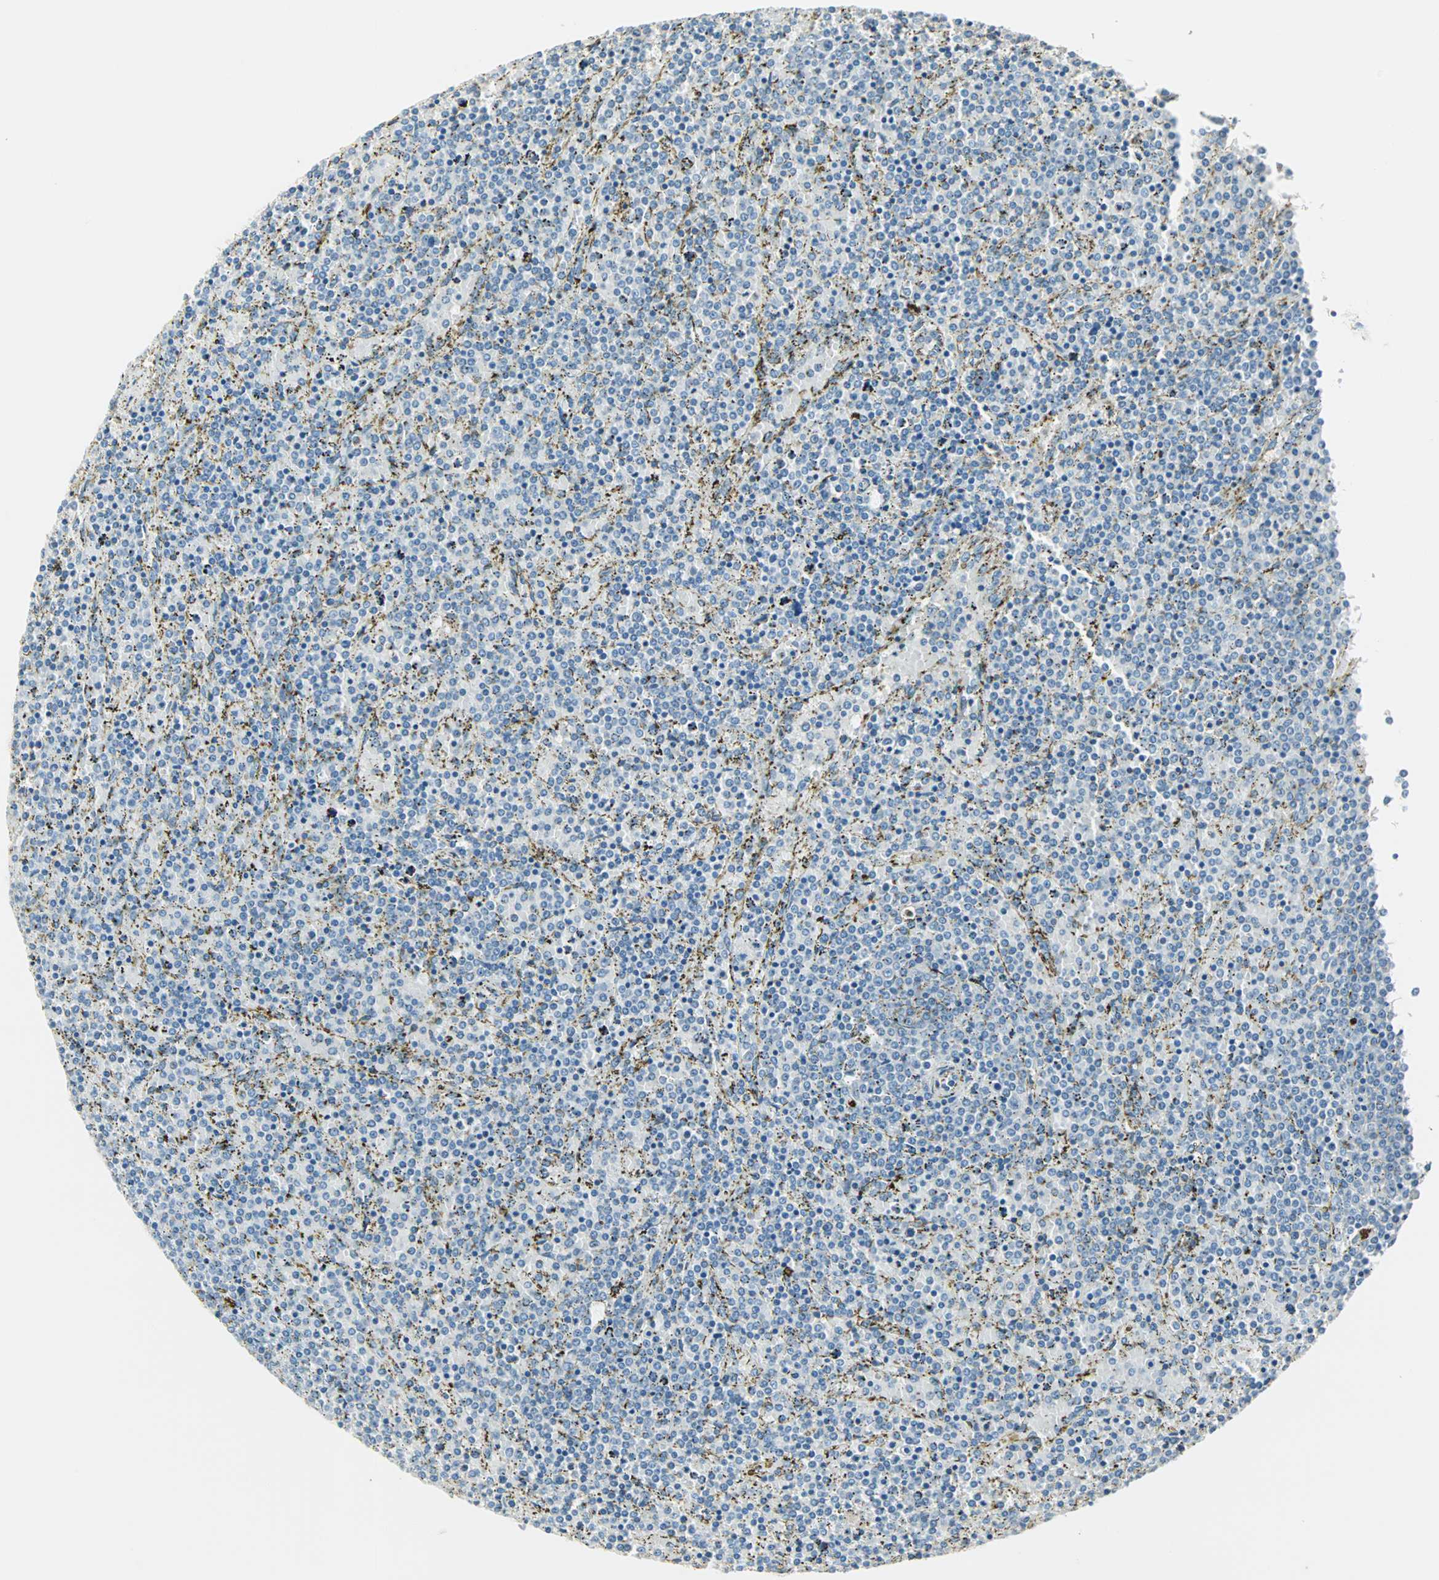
{"staining": {"intensity": "negative", "quantity": "none", "location": "none"}, "tissue": "lymphoma", "cell_type": "Tumor cells", "image_type": "cancer", "snomed": [{"axis": "morphology", "description": "Malignant lymphoma, non-Hodgkin's type, Low grade"}, {"axis": "topography", "description": "Spleen"}], "caption": "DAB immunohistochemical staining of human low-grade malignant lymphoma, non-Hodgkin's type exhibits no significant expression in tumor cells. (DAB immunohistochemistry (IHC) visualized using brightfield microscopy, high magnification).", "gene": "SULT1C2", "patient": {"sex": "female", "age": 77}}